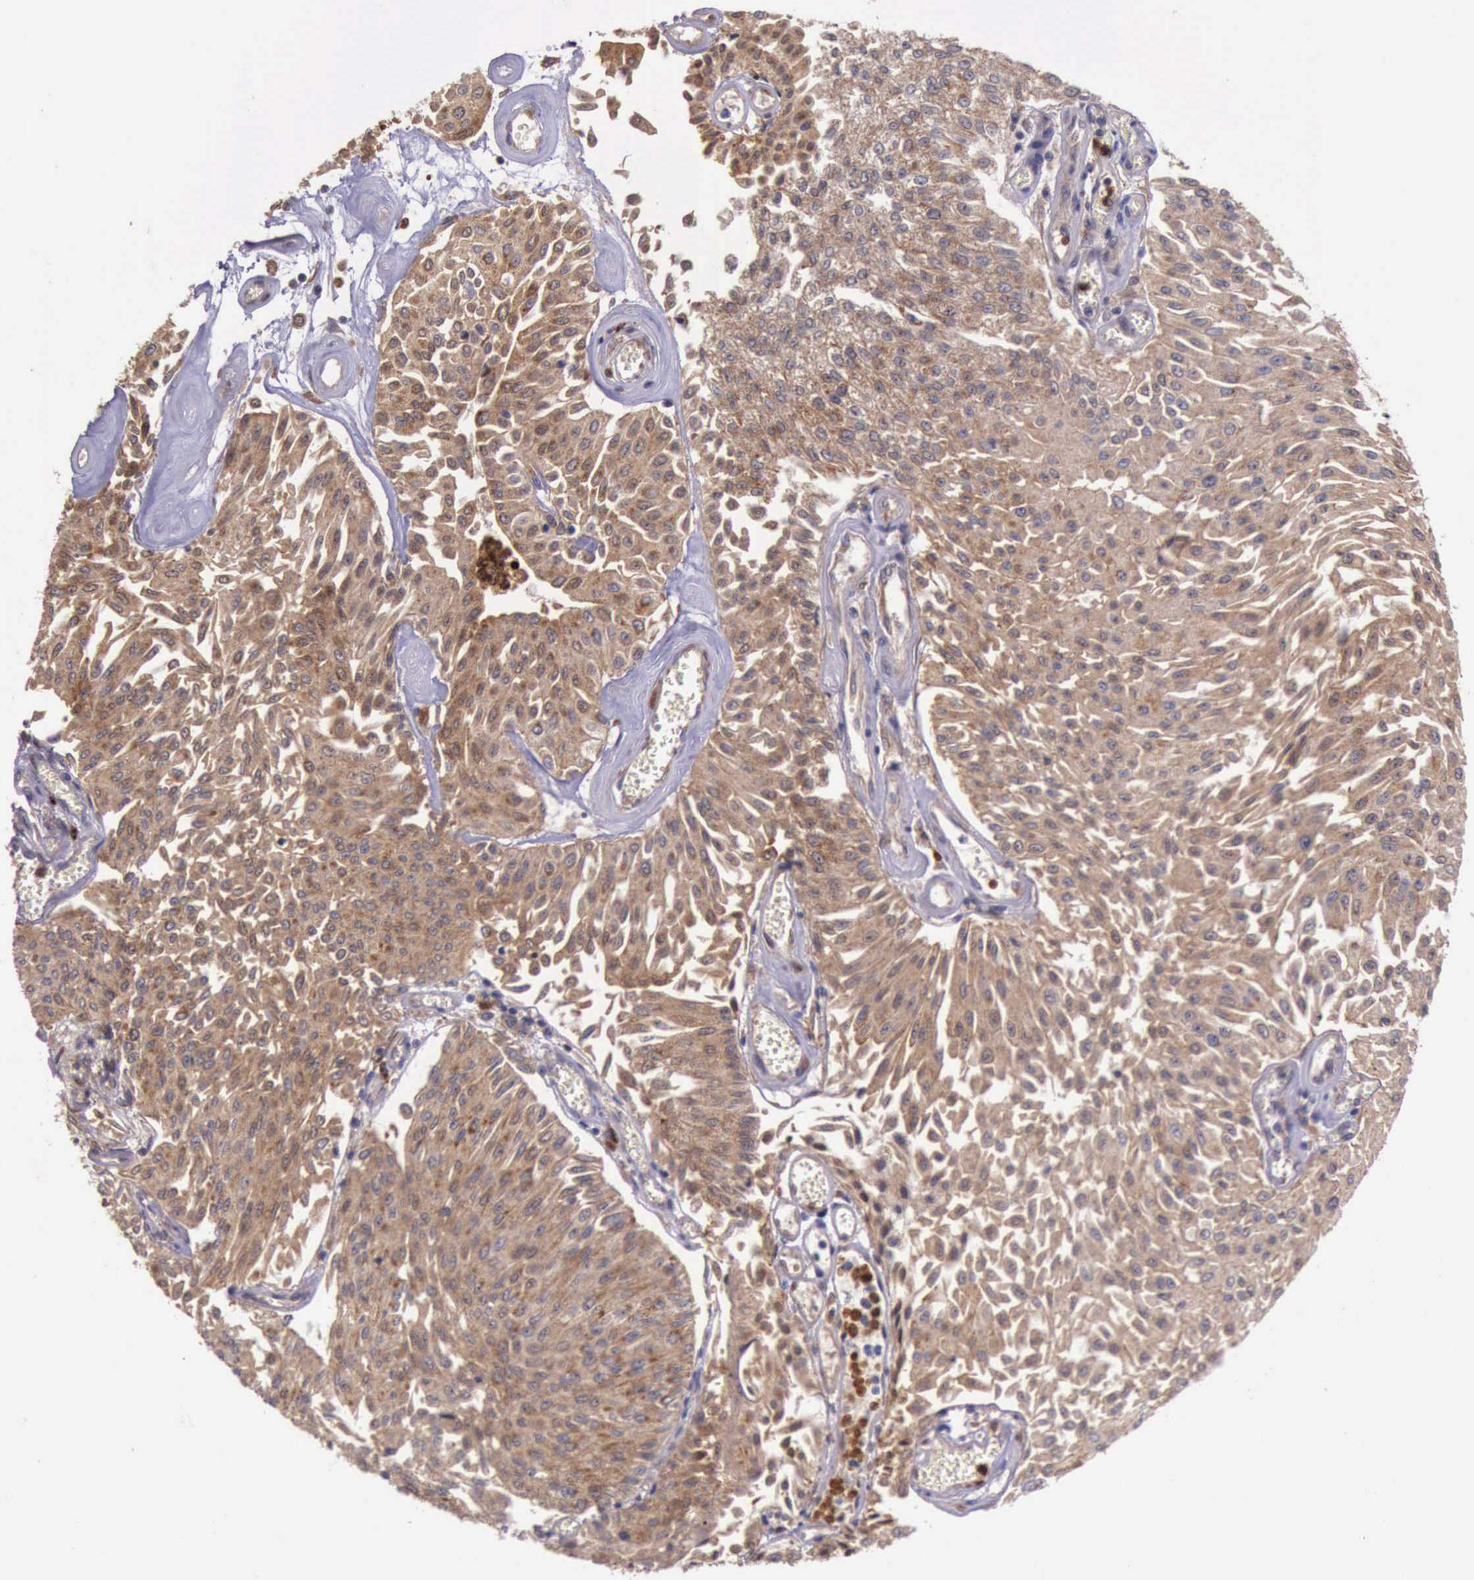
{"staining": {"intensity": "moderate", "quantity": ">75%", "location": "cytoplasmic/membranous"}, "tissue": "urothelial cancer", "cell_type": "Tumor cells", "image_type": "cancer", "snomed": [{"axis": "morphology", "description": "Urothelial carcinoma, Low grade"}, {"axis": "topography", "description": "Urinary bladder"}], "caption": "This is a histology image of immunohistochemistry (IHC) staining of low-grade urothelial carcinoma, which shows moderate staining in the cytoplasmic/membranous of tumor cells.", "gene": "ARMCX3", "patient": {"sex": "male", "age": 86}}